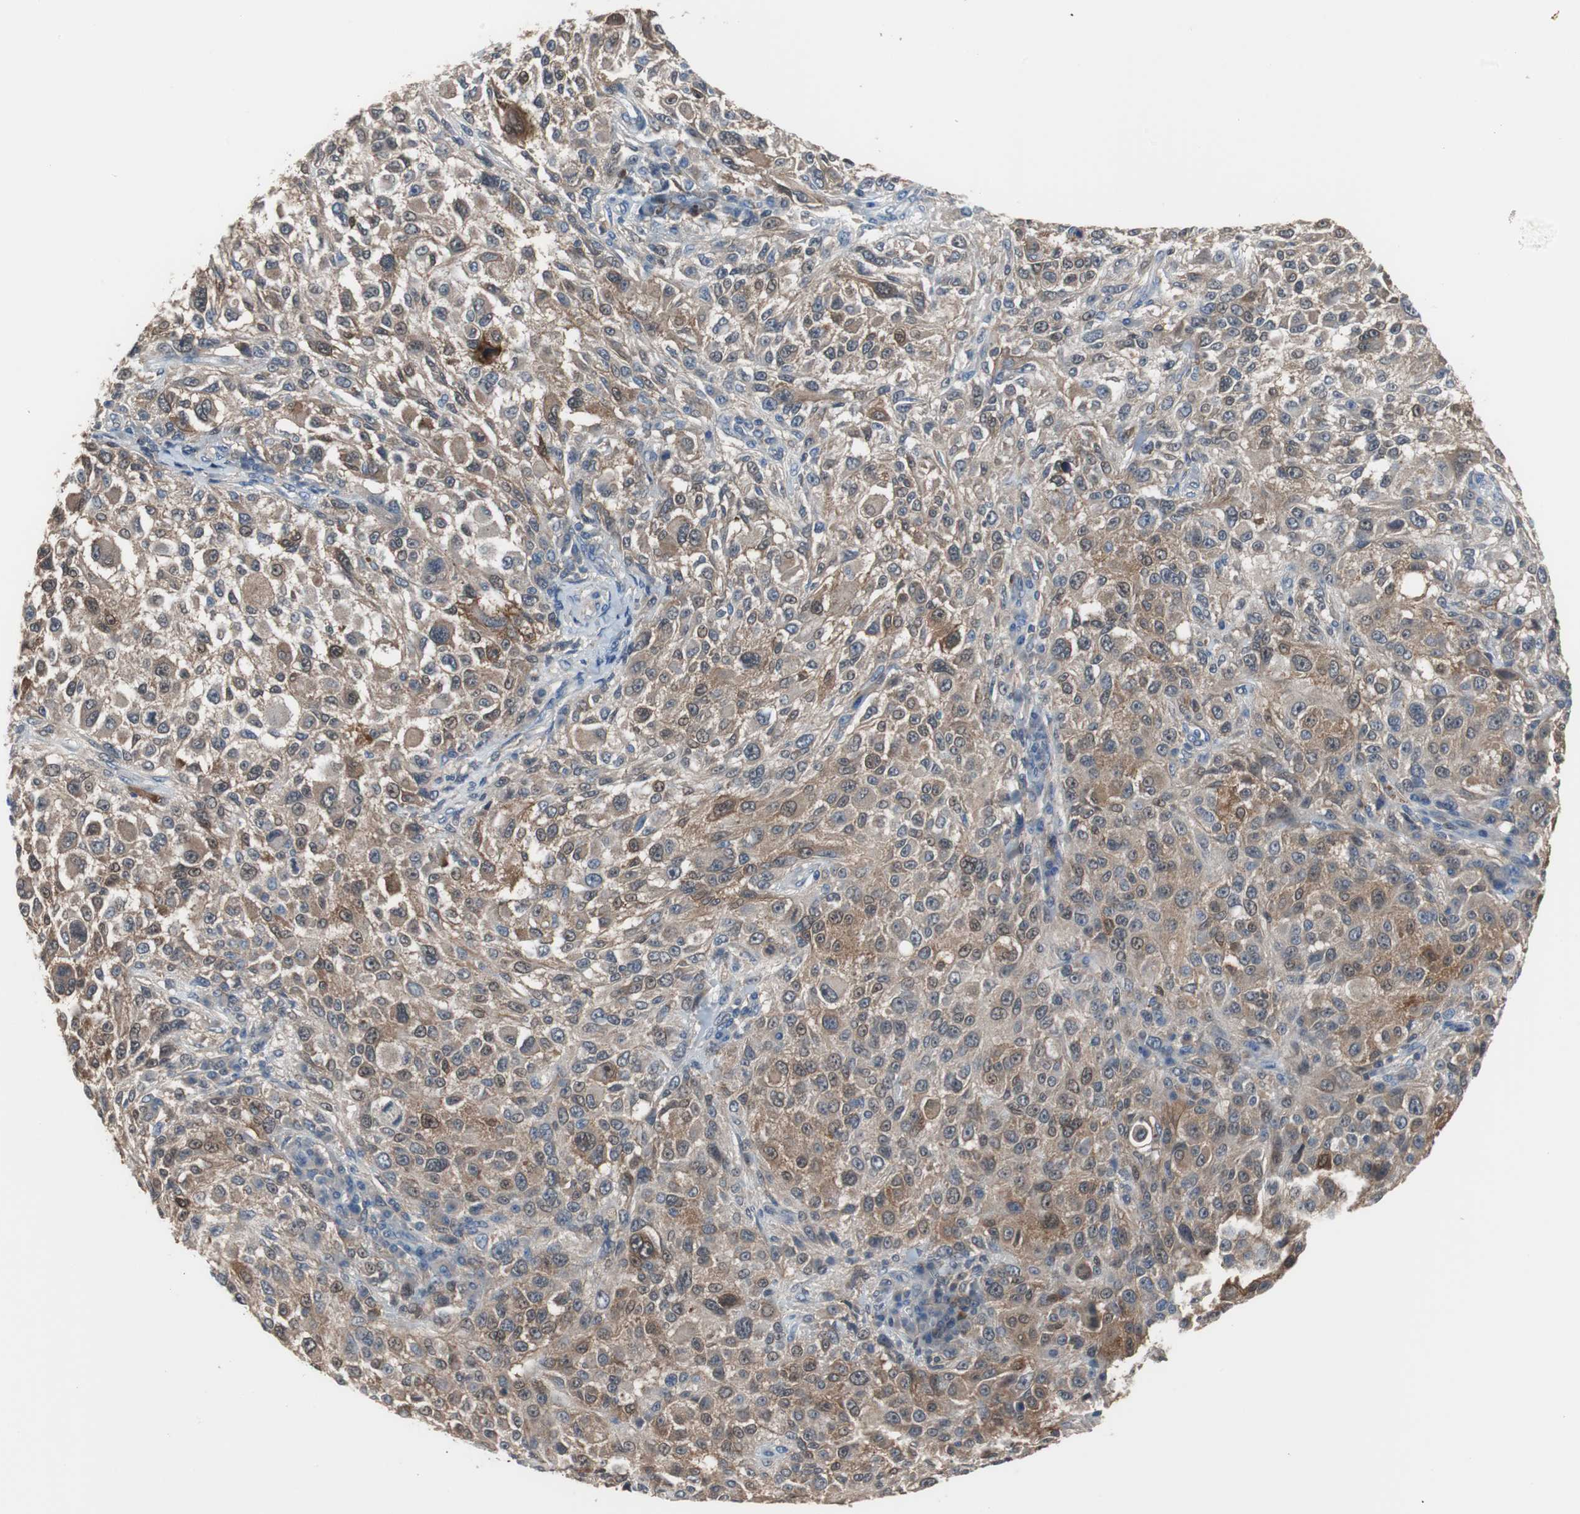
{"staining": {"intensity": "weak", "quantity": "25%-75%", "location": "cytoplasmic/membranous"}, "tissue": "melanoma", "cell_type": "Tumor cells", "image_type": "cancer", "snomed": [{"axis": "morphology", "description": "Necrosis, NOS"}, {"axis": "morphology", "description": "Malignant melanoma, NOS"}, {"axis": "topography", "description": "Skin"}], "caption": "A high-resolution image shows immunohistochemistry staining of melanoma, which displays weak cytoplasmic/membranous positivity in approximately 25%-75% of tumor cells.", "gene": "ANXA4", "patient": {"sex": "female", "age": 87}}